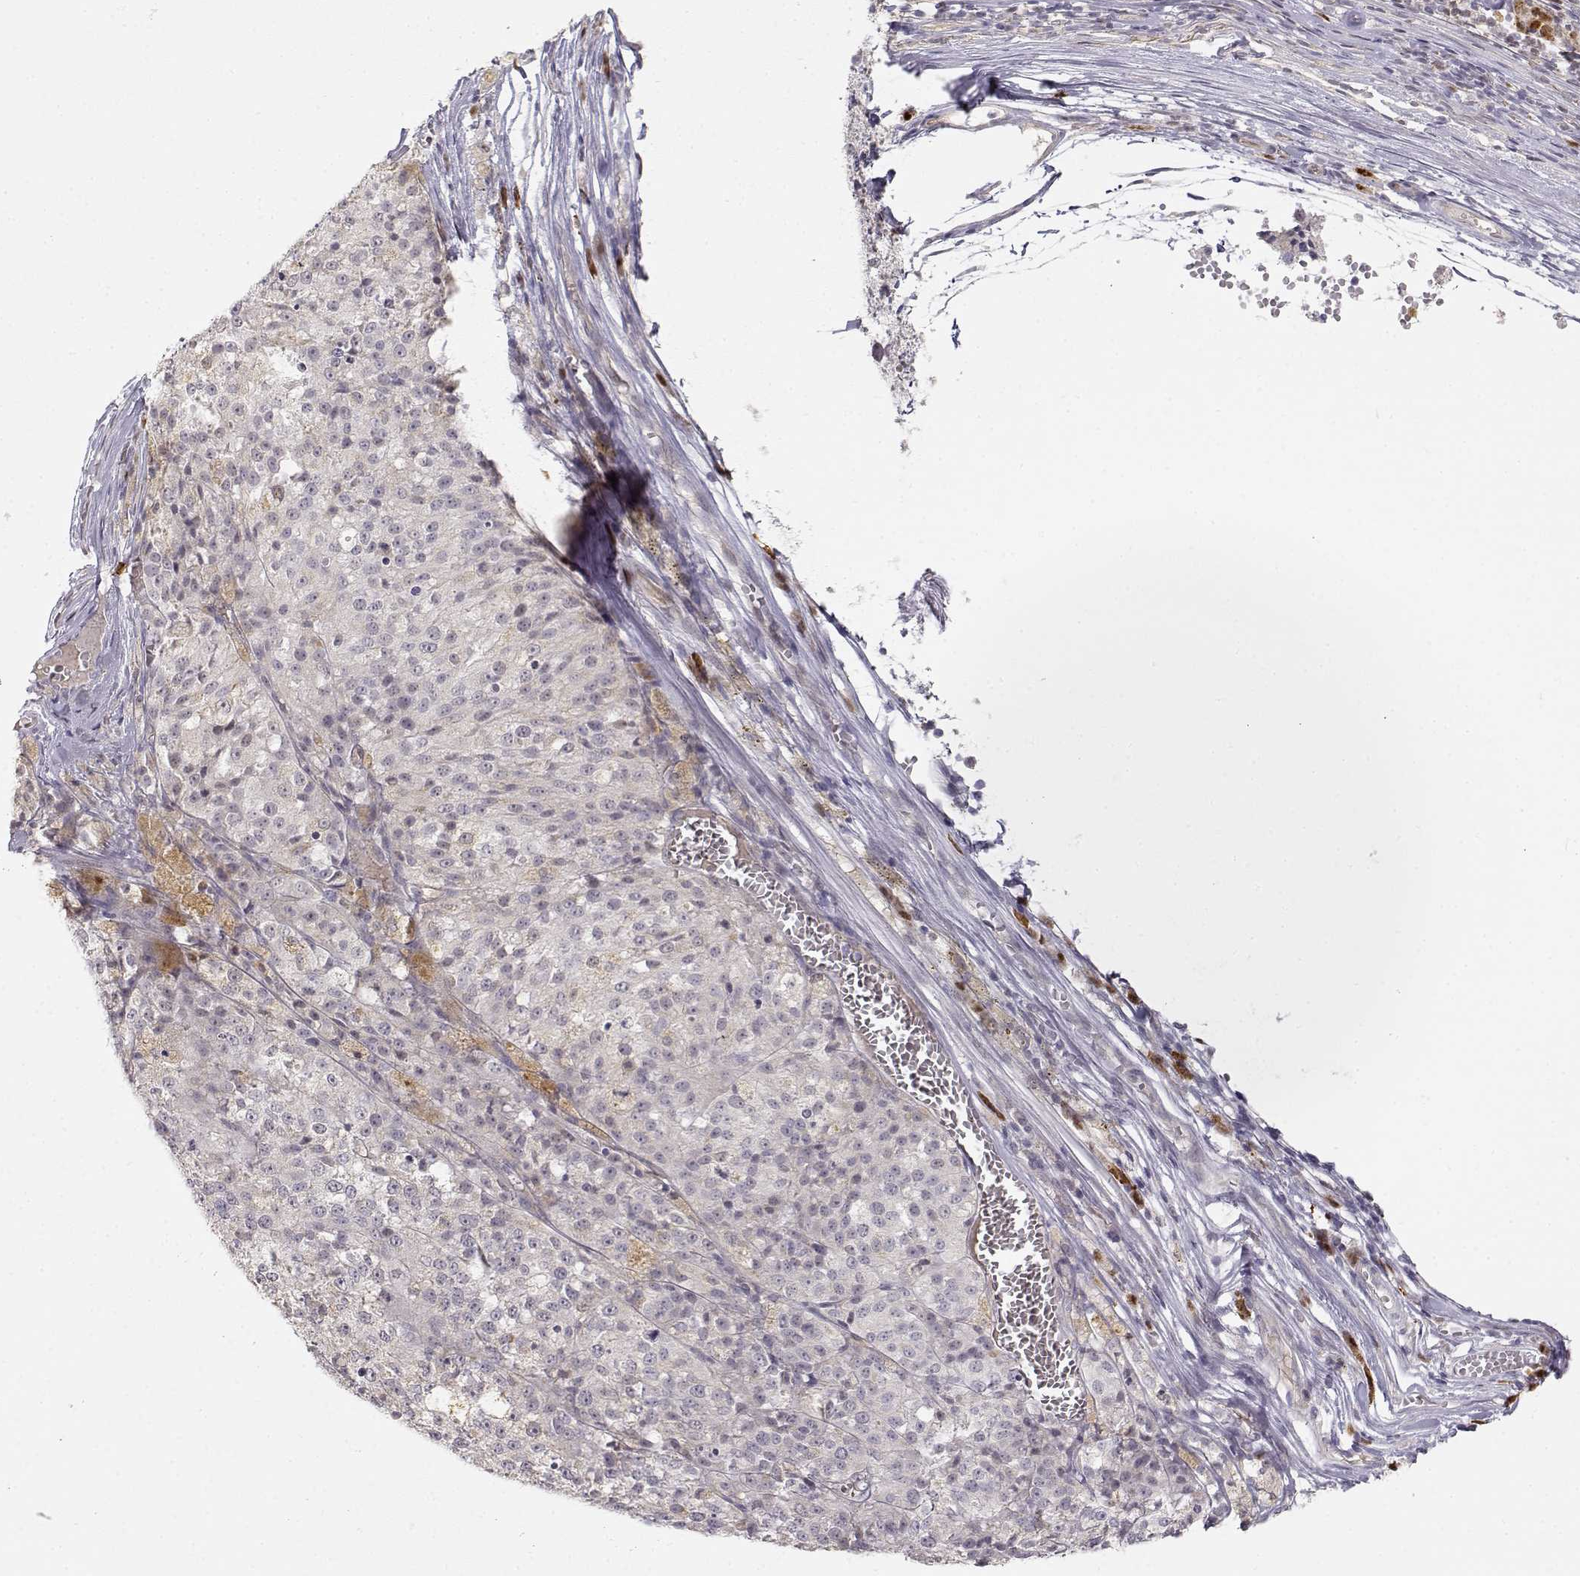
{"staining": {"intensity": "negative", "quantity": "none", "location": "none"}, "tissue": "melanoma", "cell_type": "Tumor cells", "image_type": "cancer", "snomed": [{"axis": "morphology", "description": "Malignant melanoma, Metastatic site"}, {"axis": "topography", "description": "Lymph node"}], "caption": "High power microscopy photomicrograph of an IHC photomicrograph of malignant melanoma (metastatic site), revealing no significant staining in tumor cells.", "gene": "EAF2", "patient": {"sex": "female", "age": 64}}